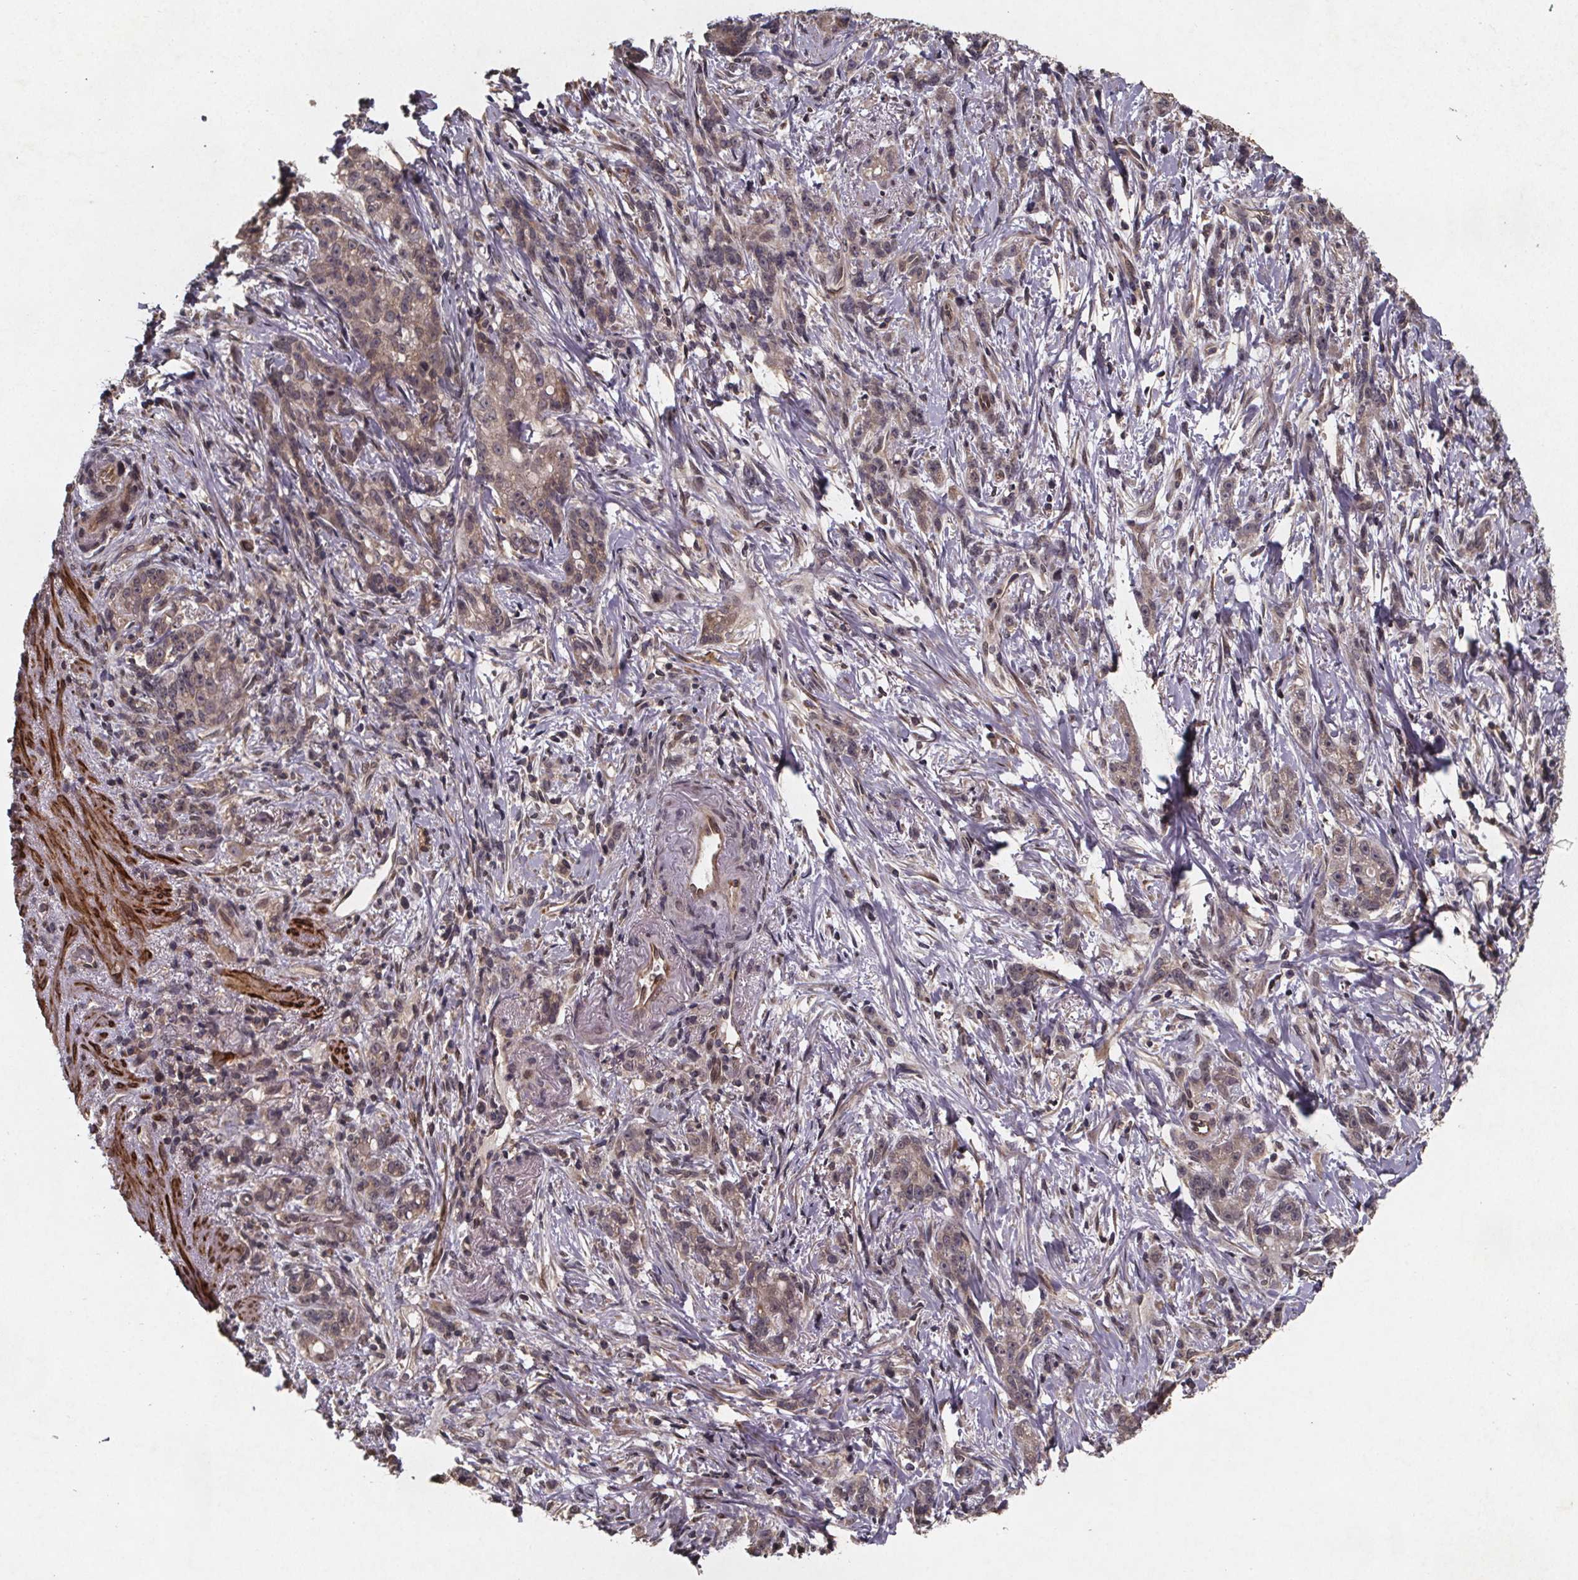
{"staining": {"intensity": "weak", "quantity": "<25%", "location": "cytoplasmic/membranous"}, "tissue": "stomach cancer", "cell_type": "Tumor cells", "image_type": "cancer", "snomed": [{"axis": "morphology", "description": "Adenocarcinoma, NOS"}, {"axis": "topography", "description": "Stomach, lower"}], "caption": "Protein analysis of stomach cancer (adenocarcinoma) reveals no significant staining in tumor cells.", "gene": "PIERCE2", "patient": {"sex": "male", "age": 88}}